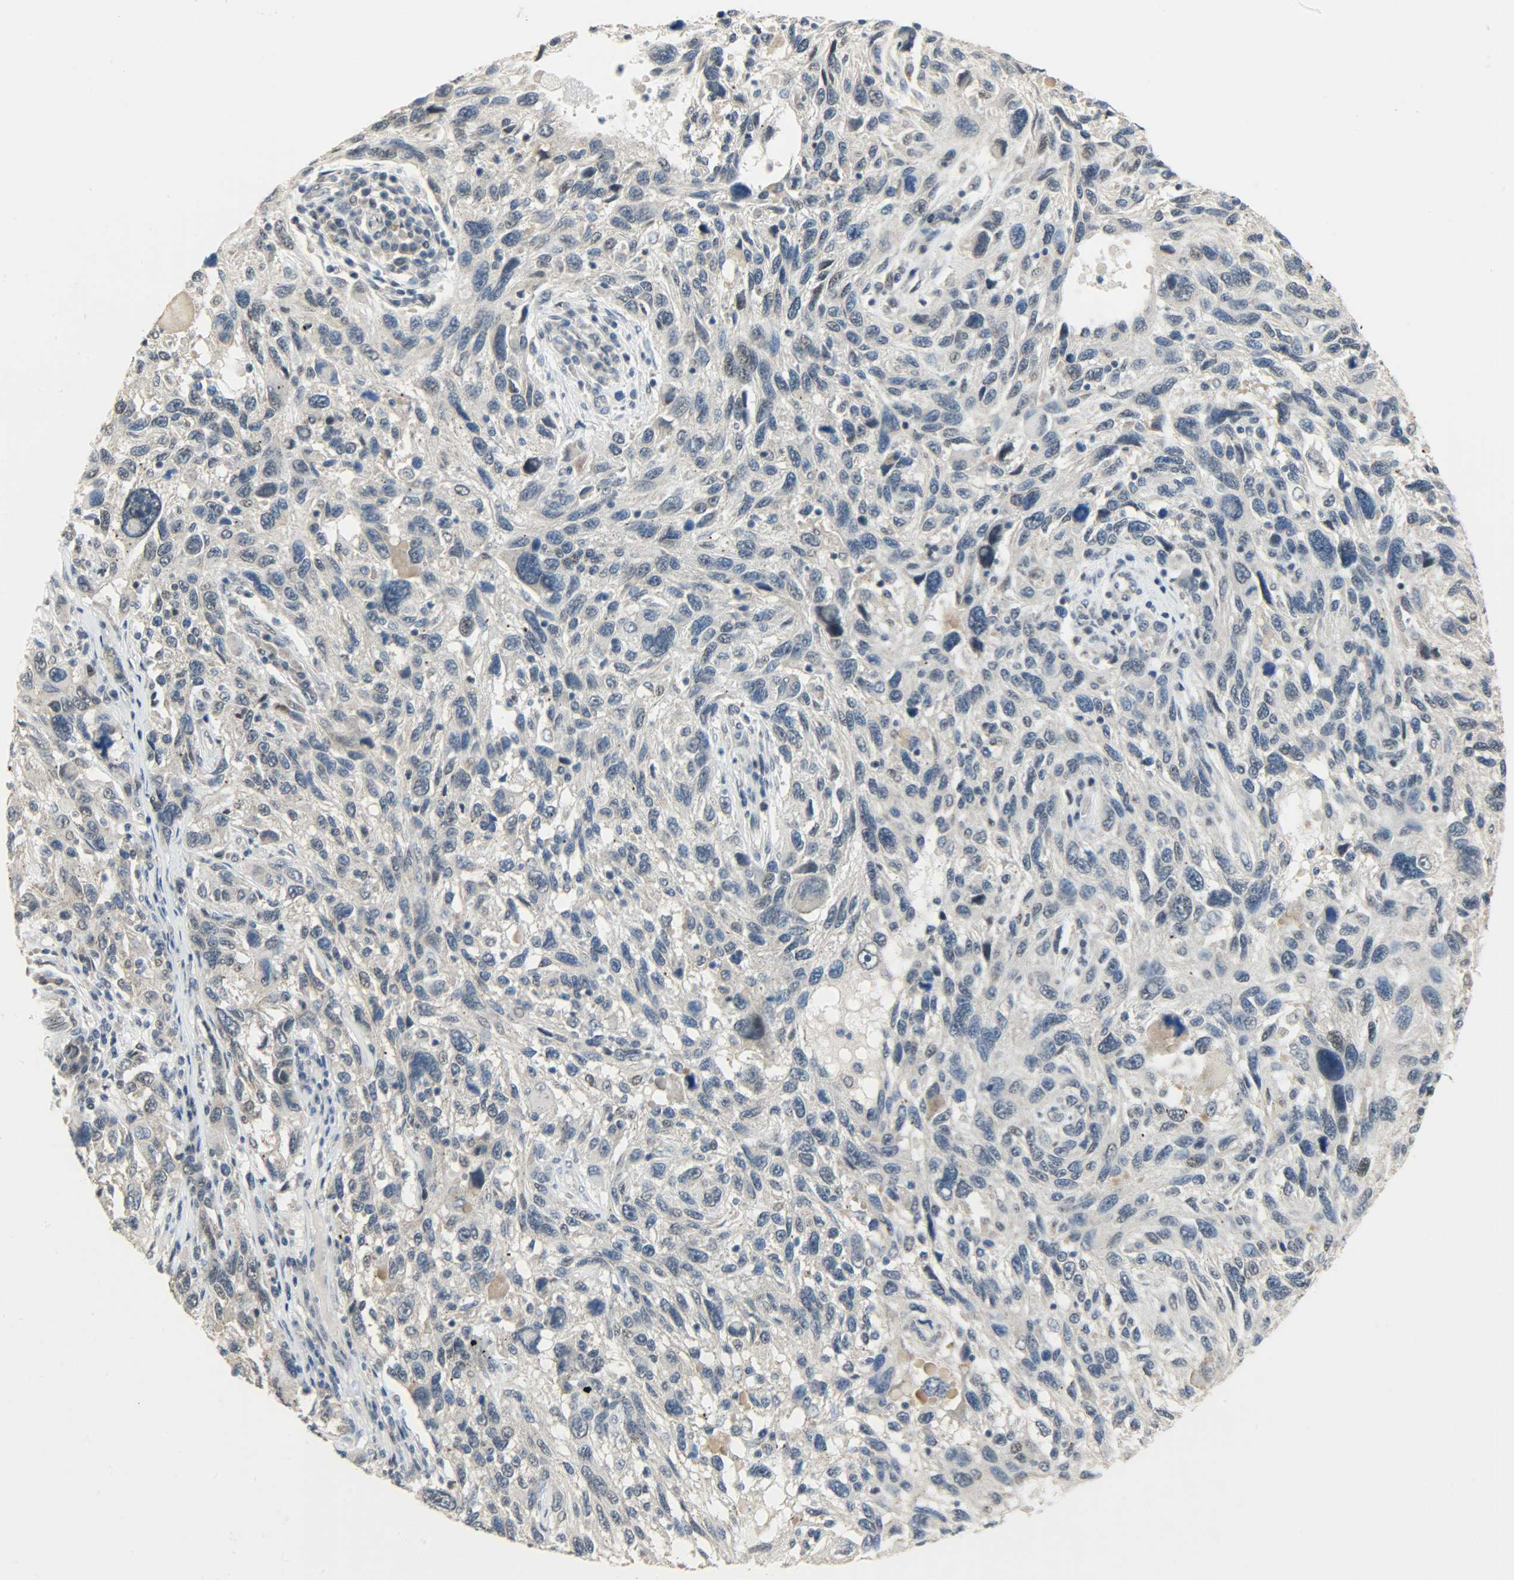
{"staining": {"intensity": "negative", "quantity": "none", "location": "none"}, "tissue": "melanoma", "cell_type": "Tumor cells", "image_type": "cancer", "snomed": [{"axis": "morphology", "description": "Malignant melanoma, NOS"}, {"axis": "topography", "description": "Skin"}], "caption": "Protein analysis of malignant melanoma displays no significant expression in tumor cells.", "gene": "GIT2", "patient": {"sex": "male", "age": 53}}